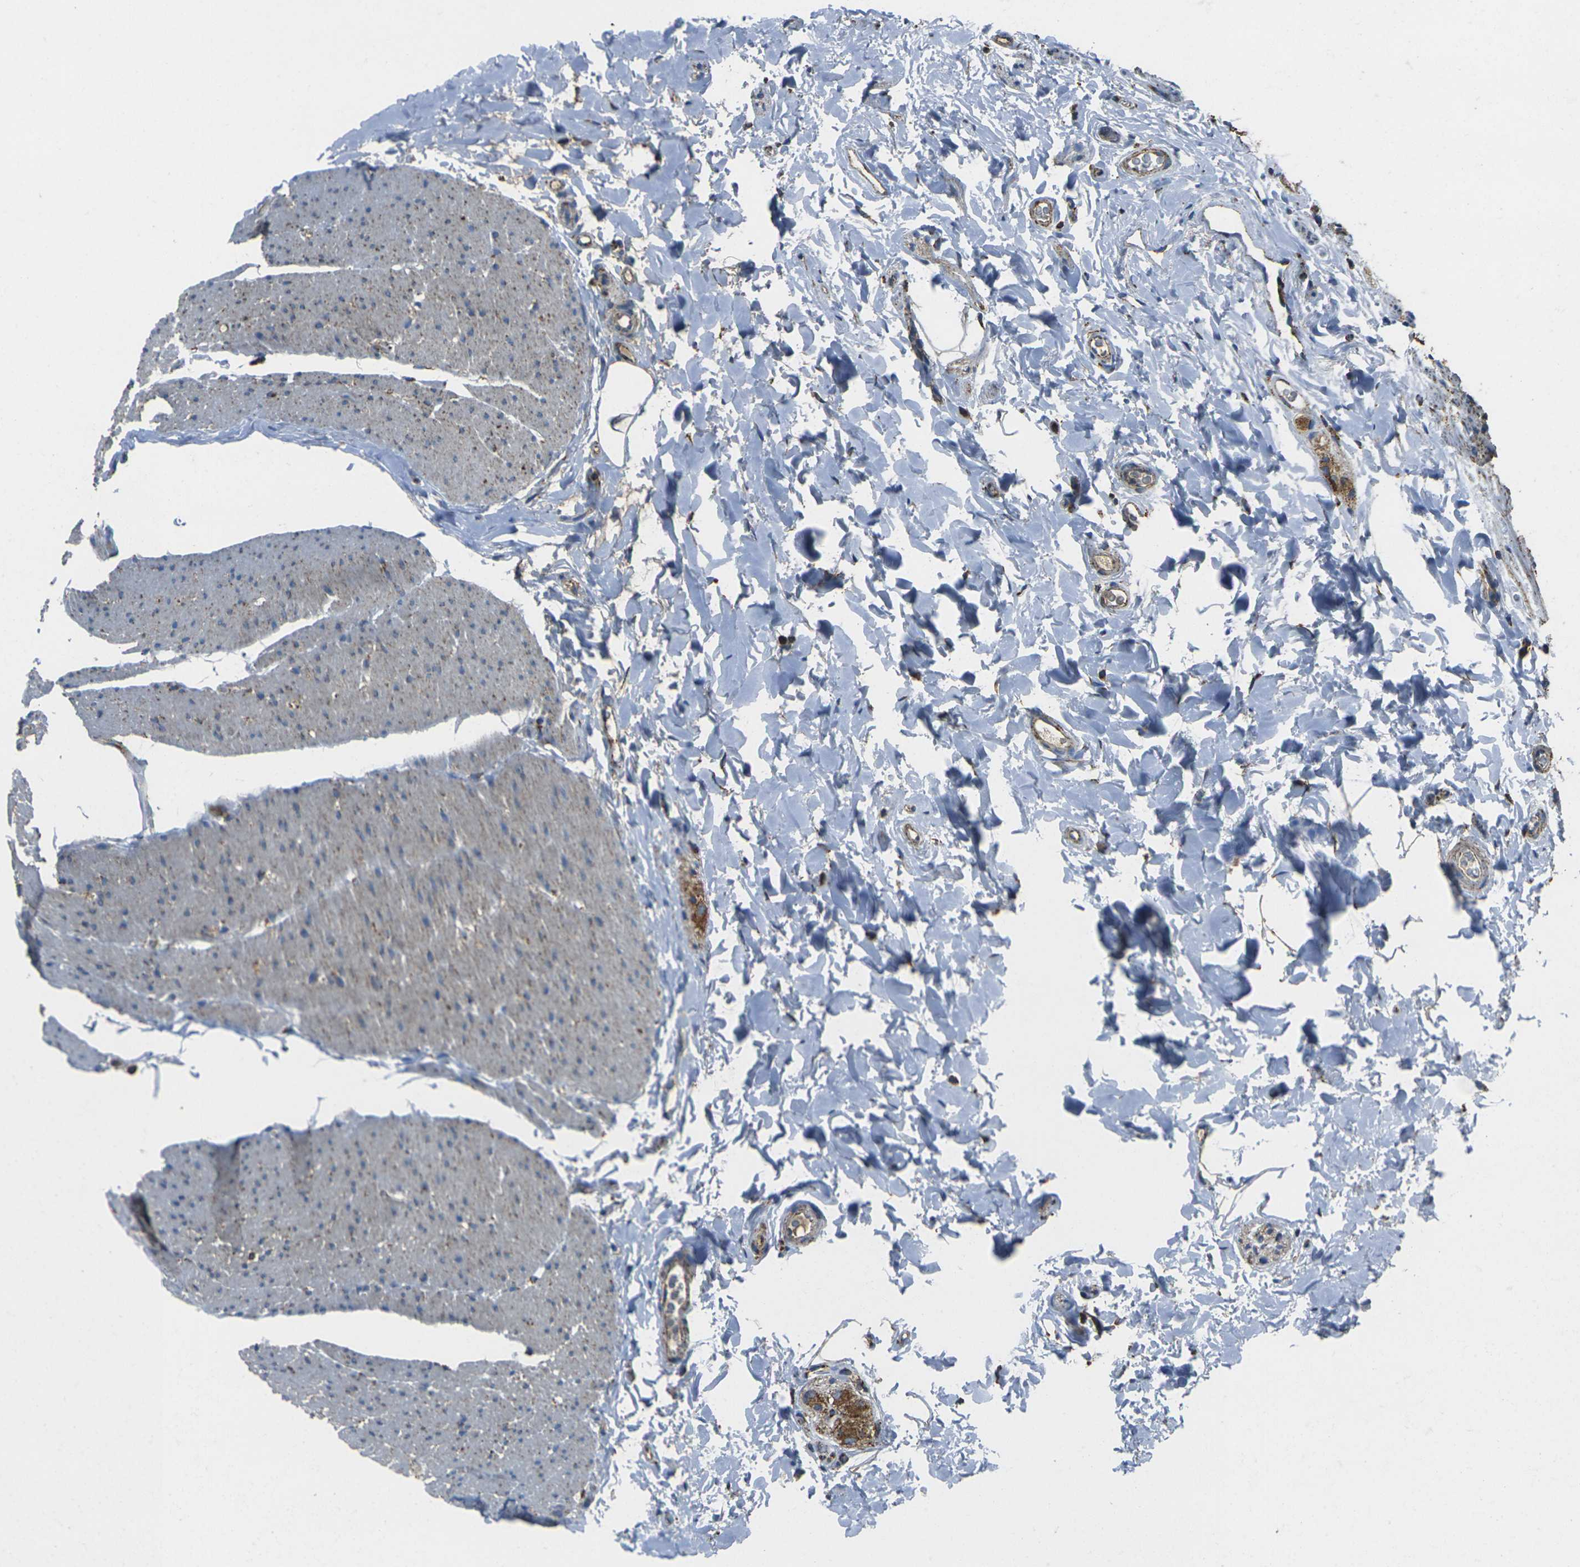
{"staining": {"intensity": "moderate", "quantity": ">75%", "location": "cytoplasmic/membranous"}, "tissue": "colon", "cell_type": "Endothelial cells", "image_type": "normal", "snomed": [{"axis": "morphology", "description": "Normal tissue, NOS"}, {"axis": "topography", "description": "Colon"}], "caption": "A brown stain labels moderate cytoplasmic/membranous expression of a protein in endothelial cells of benign colon. (DAB (3,3'-diaminobenzidine) IHC, brown staining for protein, blue staining for nuclei).", "gene": "KLHL5", "patient": {"sex": "female", "age": 80}}